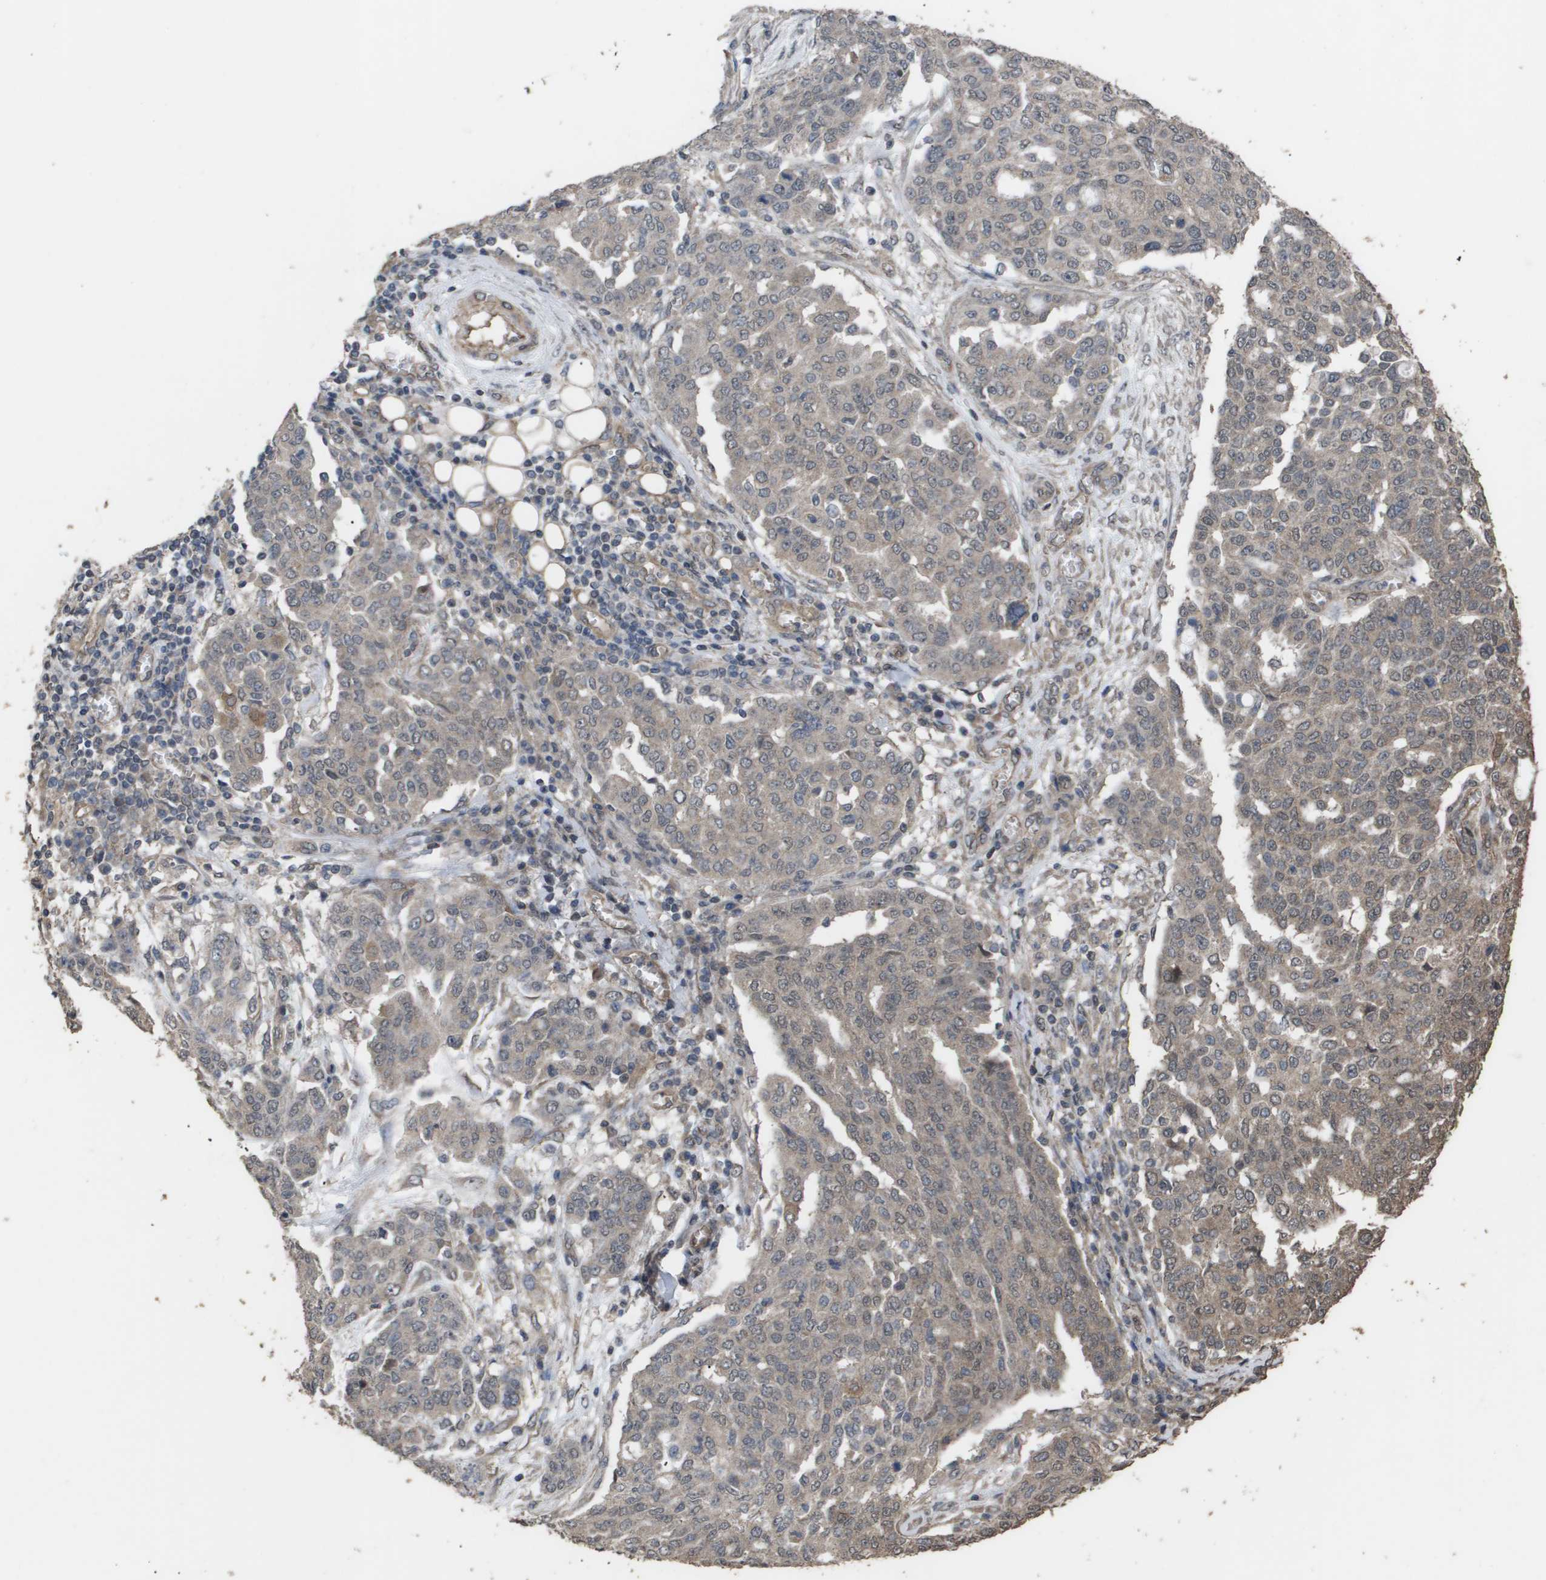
{"staining": {"intensity": "weak", "quantity": "25%-75%", "location": "cytoplasmic/membranous"}, "tissue": "ovarian cancer", "cell_type": "Tumor cells", "image_type": "cancer", "snomed": [{"axis": "morphology", "description": "Cystadenocarcinoma, serous, NOS"}, {"axis": "topography", "description": "Soft tissue"}, {"axis": "topography", "description": "Ovary"}], "caption": "Ovarian cancer stained with a brown dye exhibits weak cytoplasmic/membranous positive staining in approximately 25%-75% of tumor cells.", "gene": "CUL5", "patient": {"sex": "female", "age": 57}}